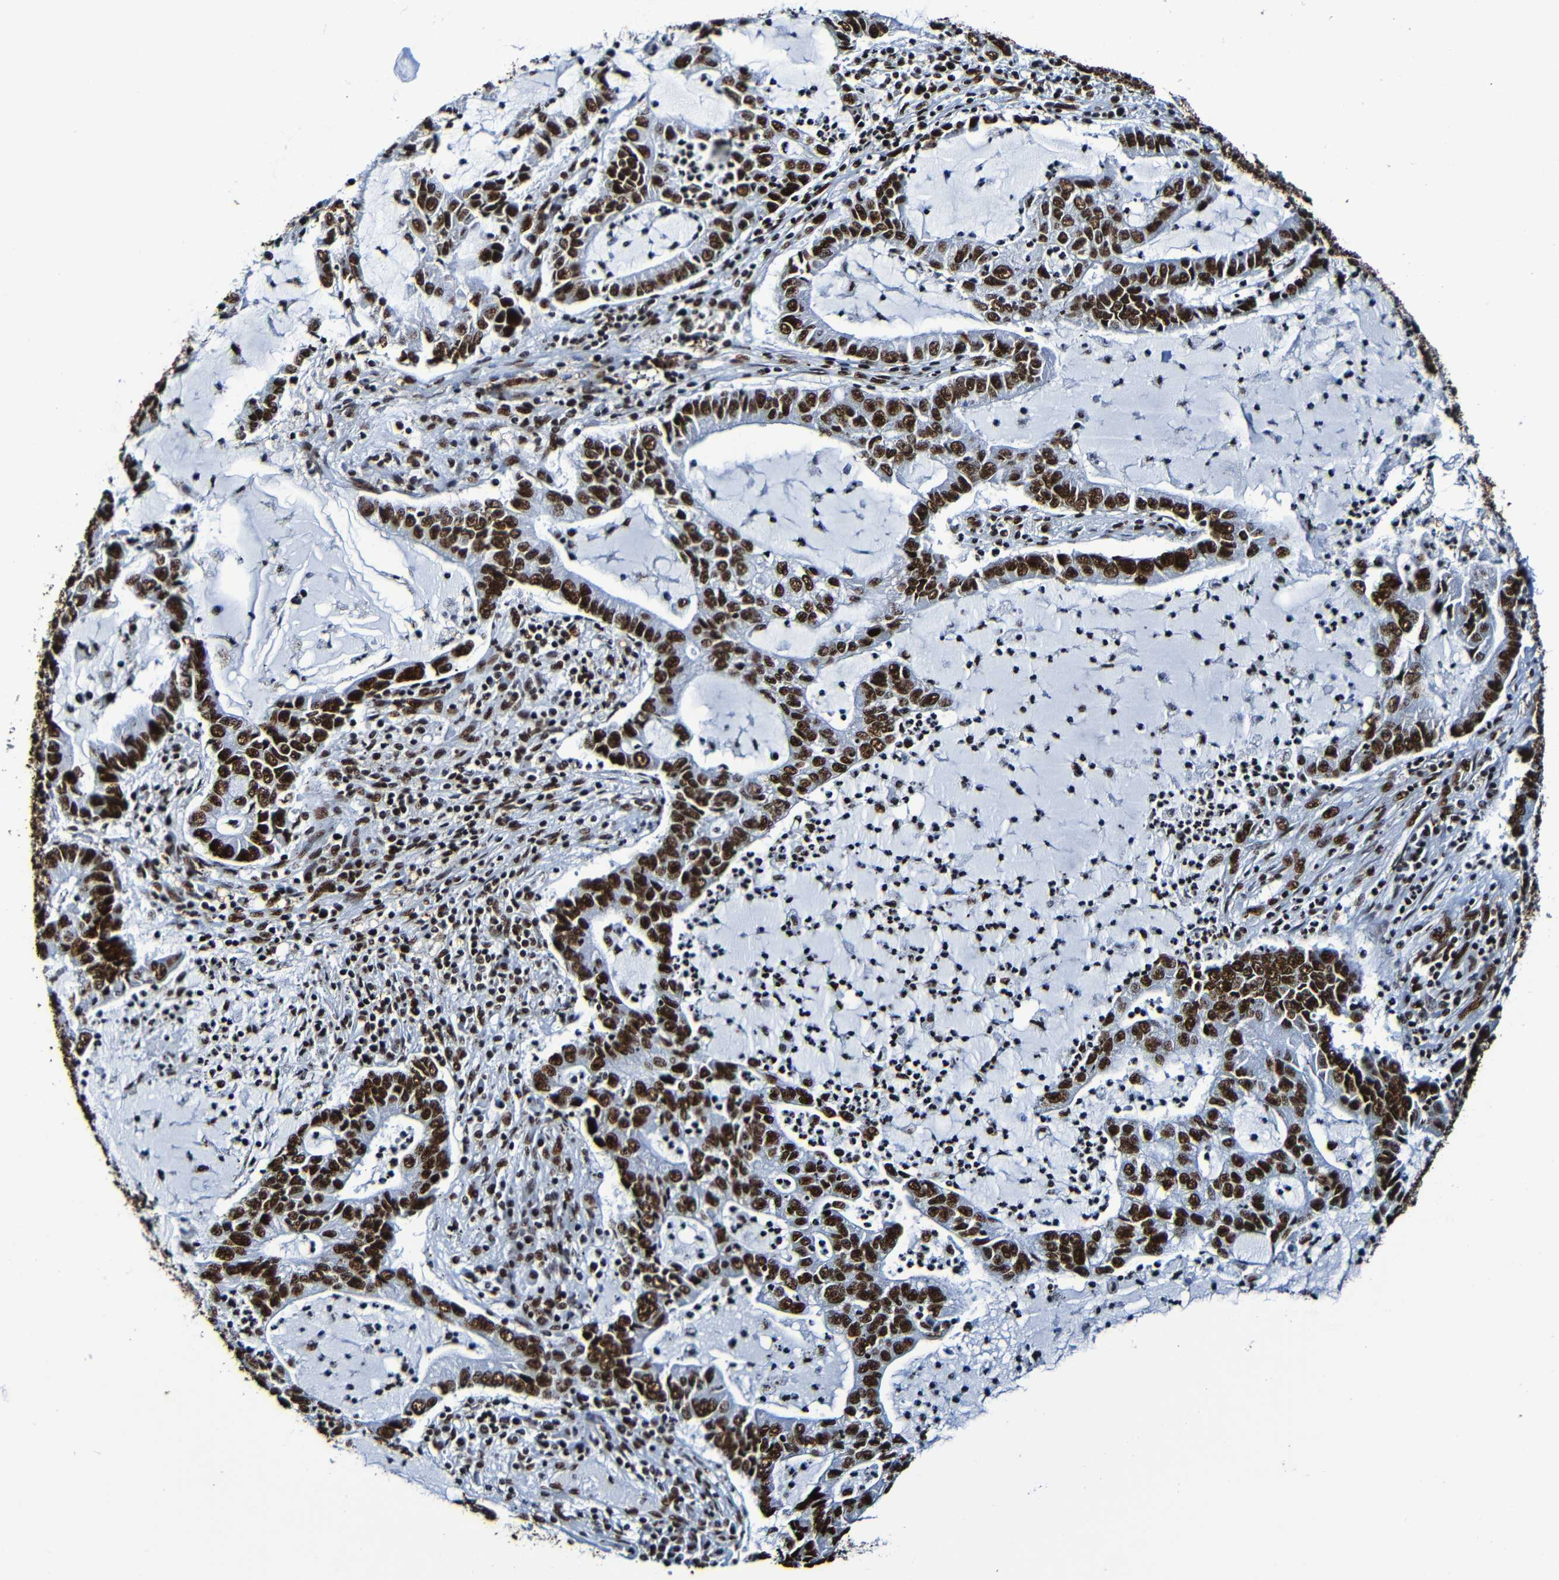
{"staining": {"intensity": "strong", "quantity": ">75%", "location": "nuclear"}, "tissue": "lung cancer", "cell_type": "Tumor cells", "image_type": "cancer", "snomed": [{"axis": "morphology", "description": "Adenocarcinoma, NOS"}, {"axis": "topography", "description": "Lung"}], "caption": "Lung cancer stained with a brown dye demonstrates strong nuclear positive expression in about >75% of tumor cells.", "gene": "SRSF3", "patient": {"sex": "female", "age": 51}}